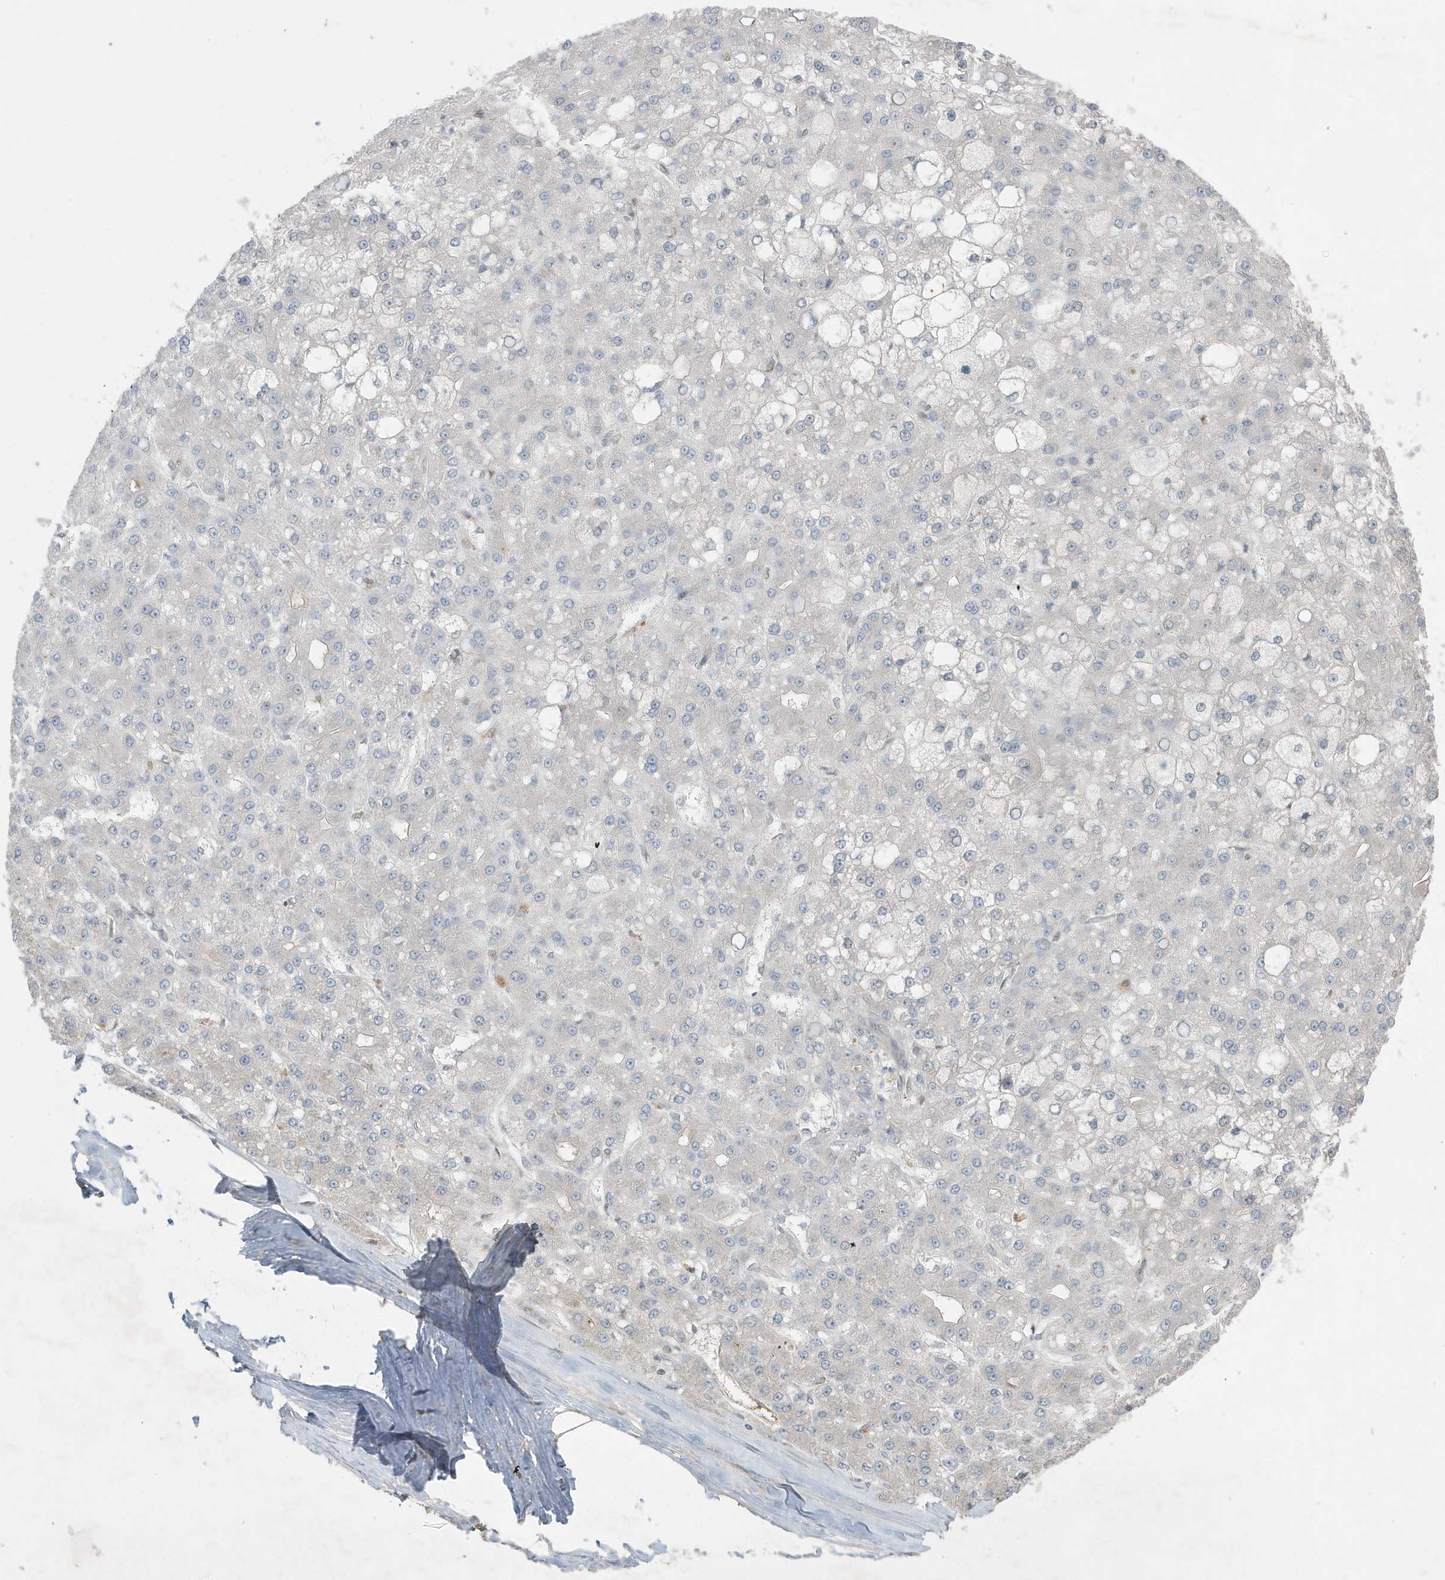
{"staining": {"intensity": "negative", "quantity": "none", "location": "none"}, "tissue": "liver cancer", "cell_type": "Tumor cells", "image_type": "cancer", "snomed": [{"axis": "morphology", "description": "Carcinoma, Hepatocellular, NOS"}, {"axis": "topography", "description": "Liver"}], "caption": "IHC histopathology image of neoplastic tissue: human liver cancer (hepatocellular carcinoma) stained with DAB displays no significant protein expression in tumor cells. The staining was performed using DAB to visualize the protein expression in brown, while the nuclei were stained in blue with hematoxylin (Magnification: 20x).", "gene": "FNDC1", "patient": {"sex": "male", "age": 67}}